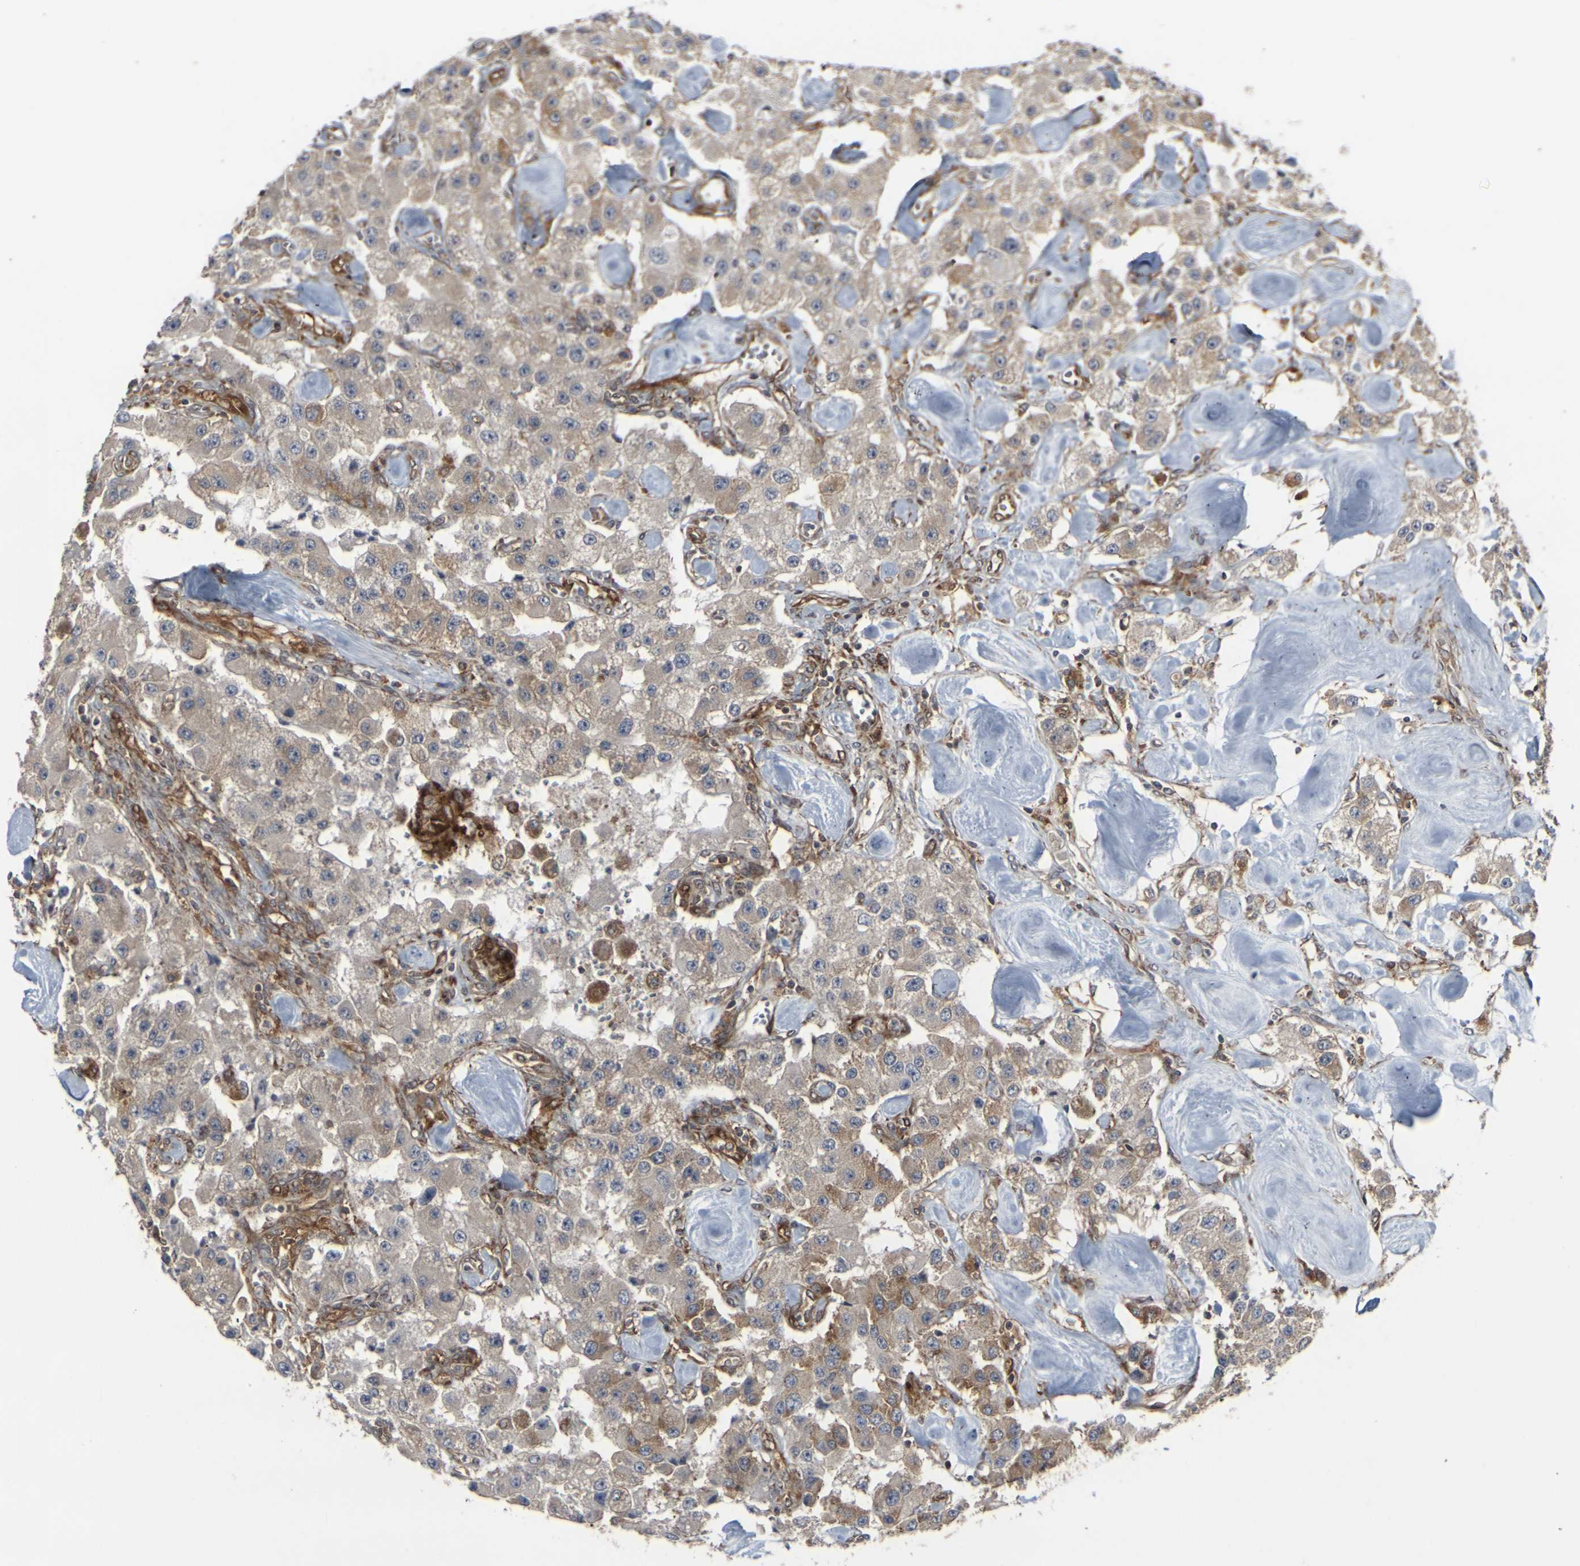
{"staining": {"intensity": "weak", "quantity": ">75%", "location": "cytoplasmic/membranous"}, "tissue": "carcinoid", "cell_type": "Tumor cells", "image_type": "cancer", "snomed": [{"axis": "morphology", "description": "Carcinoid, malignant, NOS"}, {"axis": "topography", "description": "Pancreas"}], "caption": "IHC photomicrograph of human malignant carcinoid stained for a protein (brown), which demonstrates low levels of weak cytoplasmic/membranous staining in approximately >75% of tumor cells.", "gene": "MARCHF2", "patient": {"sex": "male", "age": 41}}